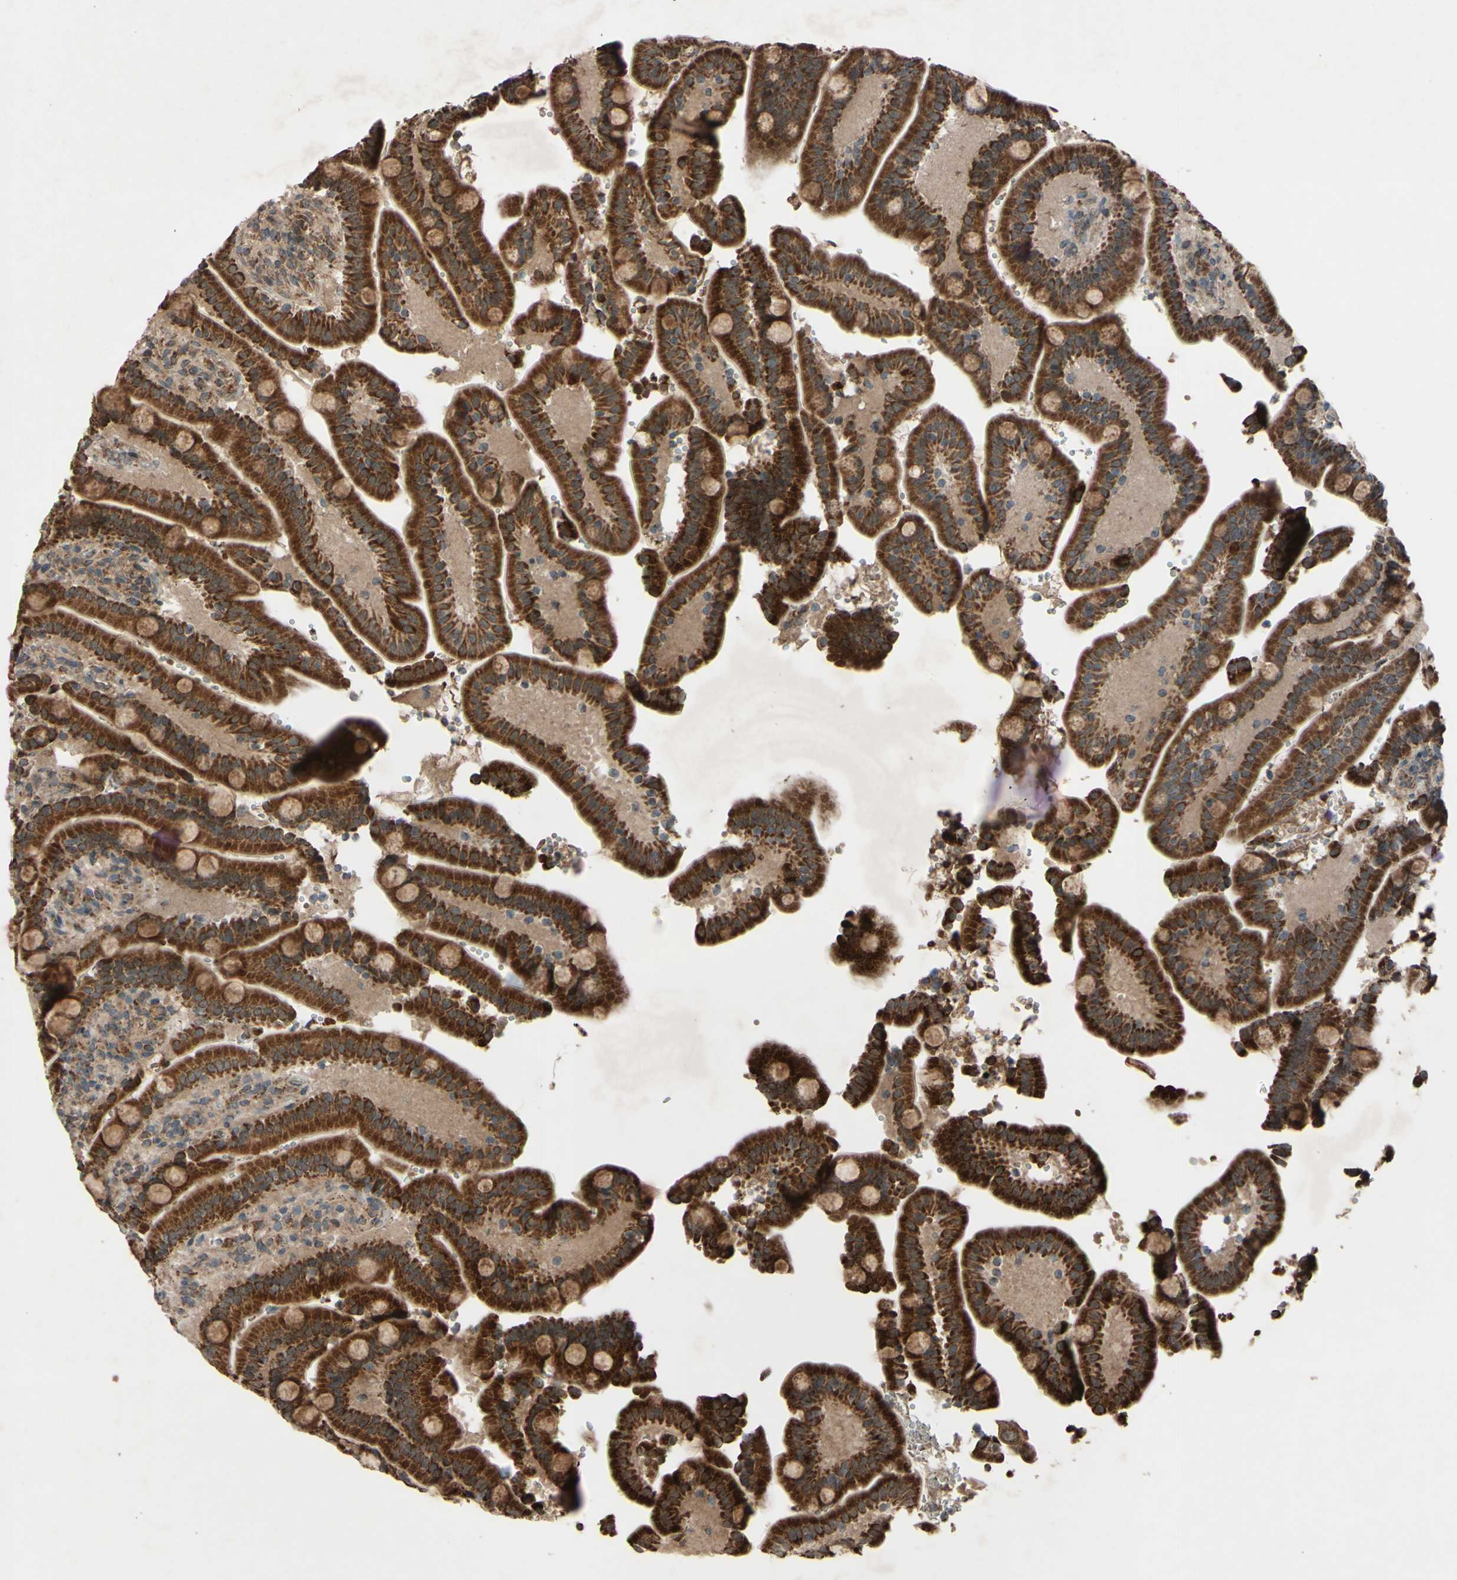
{"staining": {"intensity": "strong", "quantity": ">75%", "location": "cytoplasmic/membranous"}, "tissue": "duodenum", "cell_type": "Glandular cells", "image_type": "normal", "snomed": [{"axis": "morphology", "description": "Normal tissue, NOS"}, {"axis": "topography", "description": "Small intestine, NOS"}], "caption": "An immunohistochemistry histopathology image of unremarkable tissue is shown. Protein staining in brown shows strong cytoplasmic/membranous positivity in duodenum within glandular cells. (Stains: DAB (3,3'-diaminobenzidine) in brown, nuclei in blue, Microscopy: brightfield microscopy at high magnification).", "gene": "ACOT8", "patient": {"sex": "female", "age": 71}}